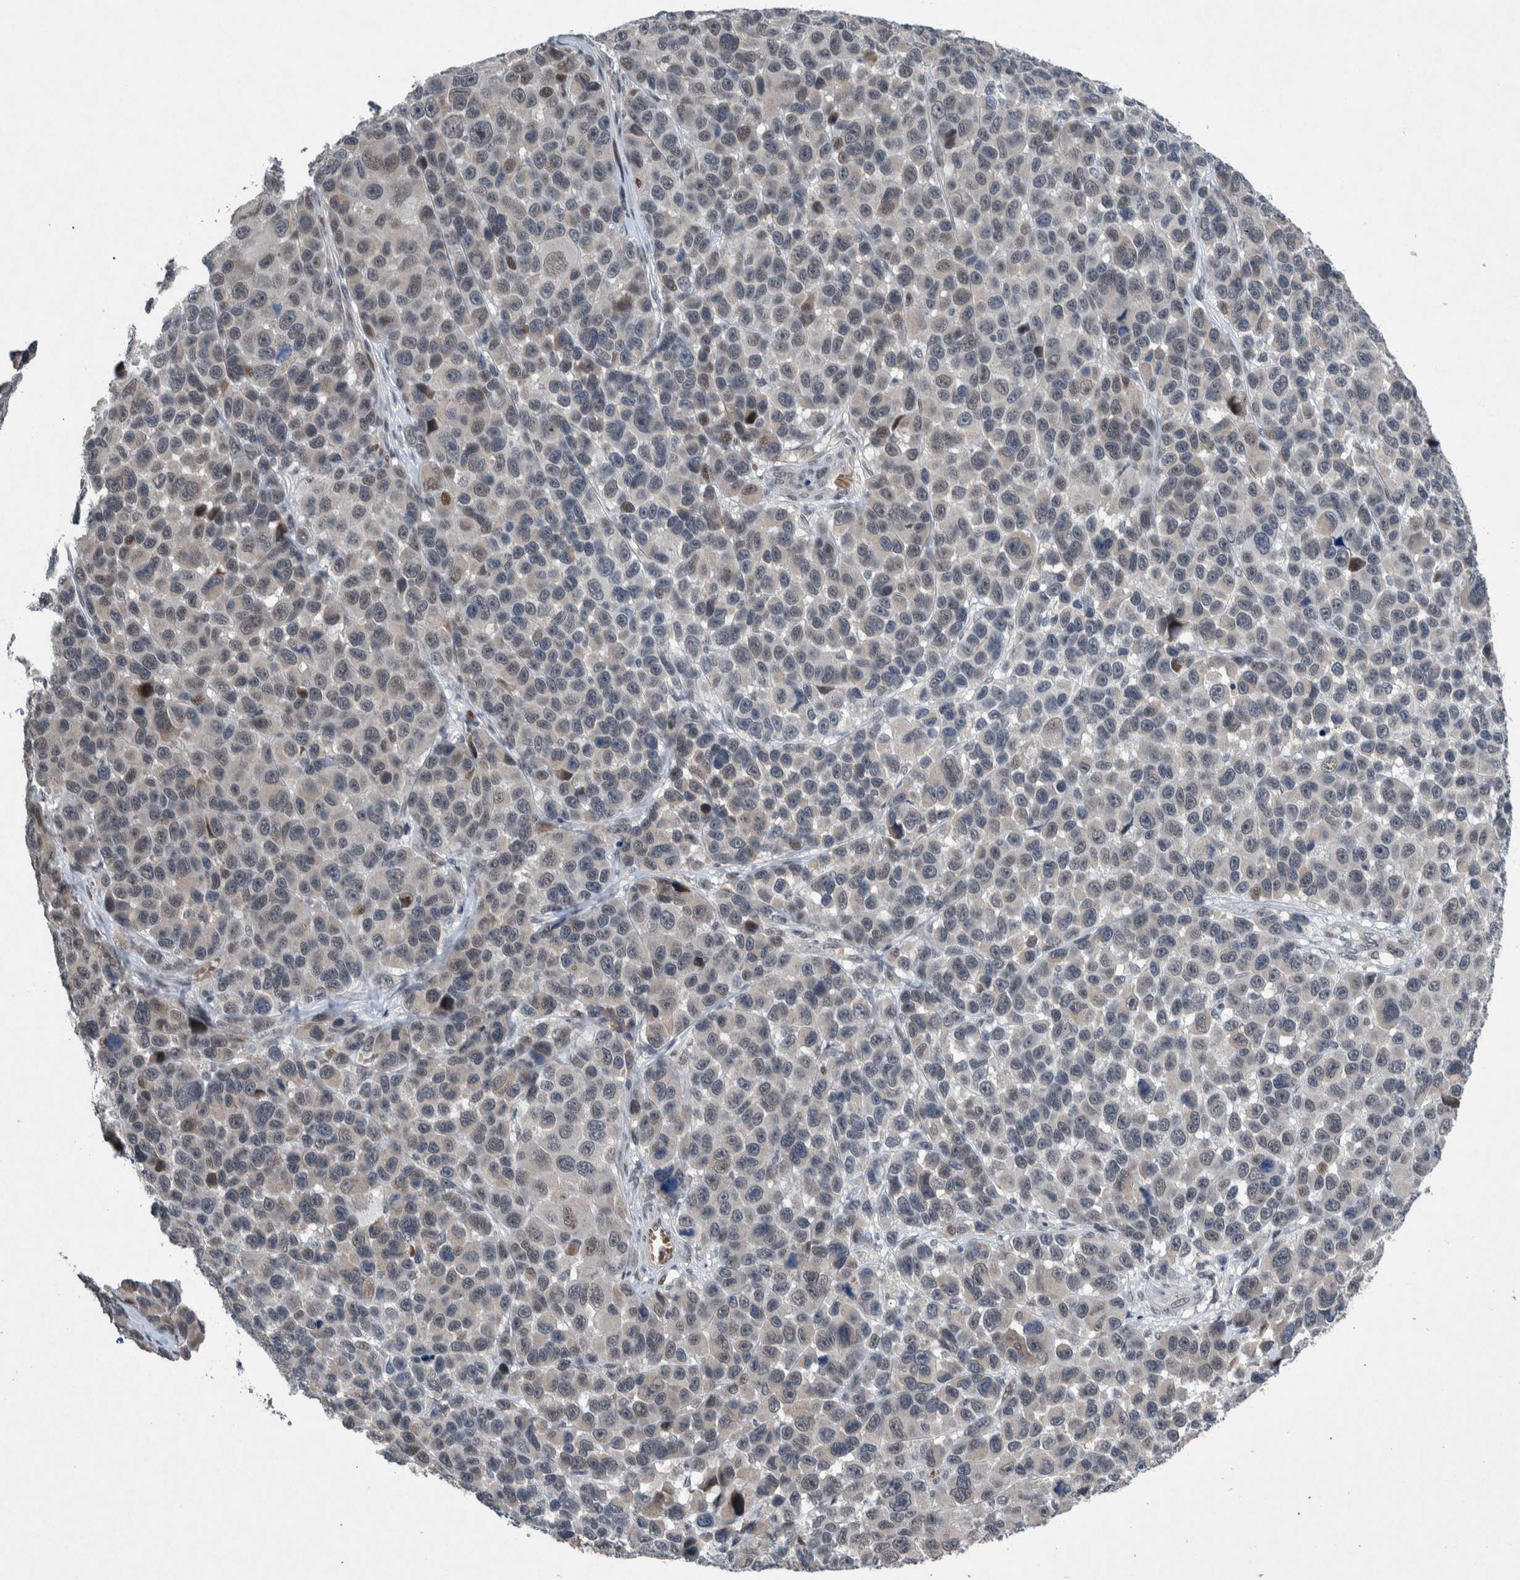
{"staining": {"intensity": "negative", "quantity": "none", "location": "none"}, "tissue": "melanoma", "cell_type": "Tumor cells", "image_type": "cancer", "snomed": [{"axis": "morphology", "description": "Malignant melanoma, NOS"}, {"axis": "topography", "description": "Skin"}], "caption": "Immunohistochemistry image of neoplastic tissue: human malignant melanoma stained with DAB shows no significant protein staining in tumor cells.", "gene": "ESRP1", "patient": {"sex": "male", "age": 53}}